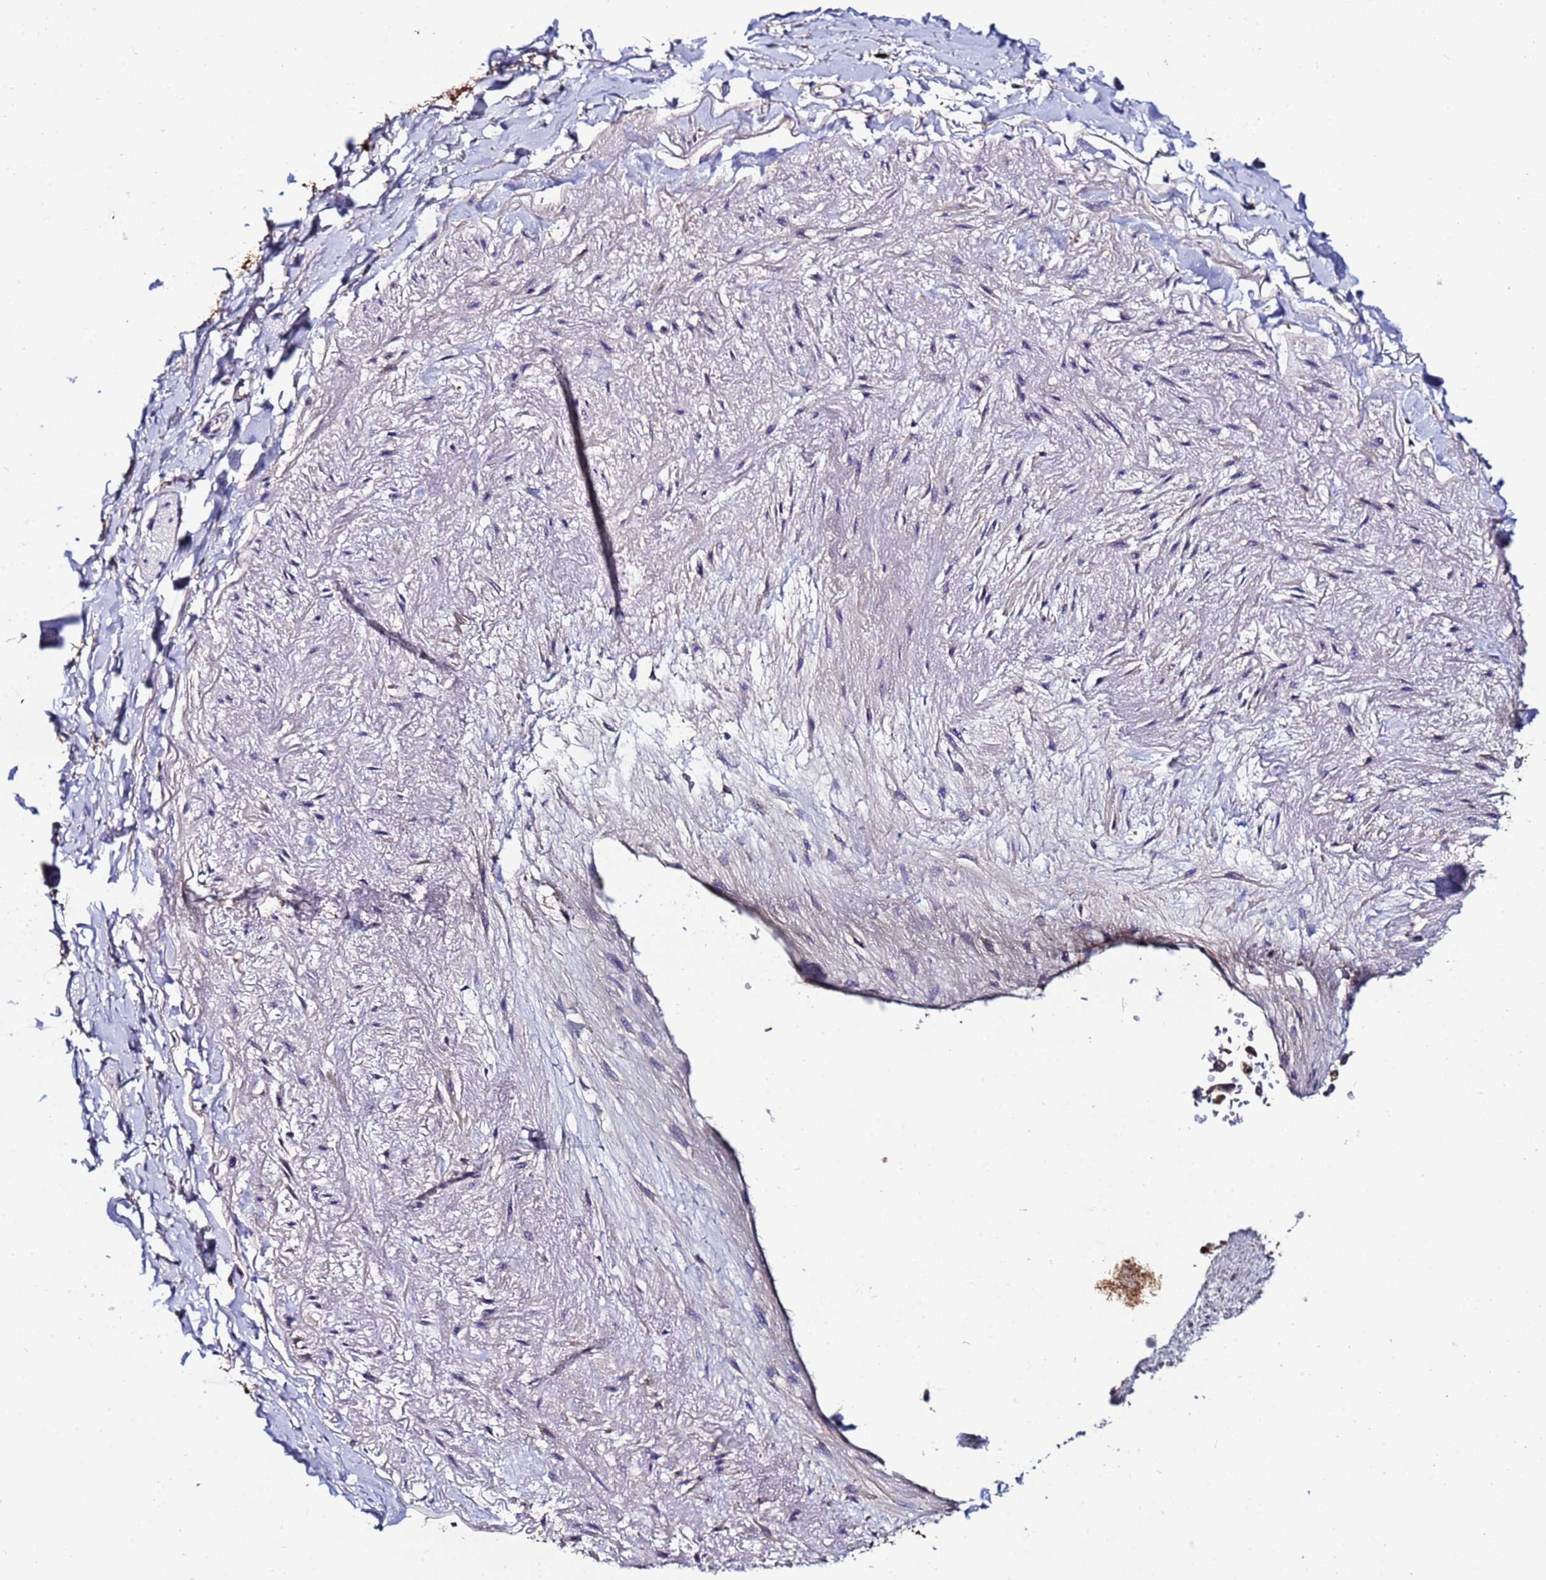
{"staining": {"intensity": "negative", "quantity": "none", "location": "none"}, "tissue": "adipose tissue", "cell_type": "Adipocytes", "image_type": "normal", "snomed": [{"axis": "morphology", "description": "Normal tissue, NOS"}, {"axis": "topography", "description": "Cartilage tissue"}], "caption": "Adipocytes are negative for protein expression in unremarkable human adipose tissue. (Immunohistochemistry, brightfield microscopy, high magnification).", "gene": "TUBAL3", "patient": {"sex": "male", "age": 73}}